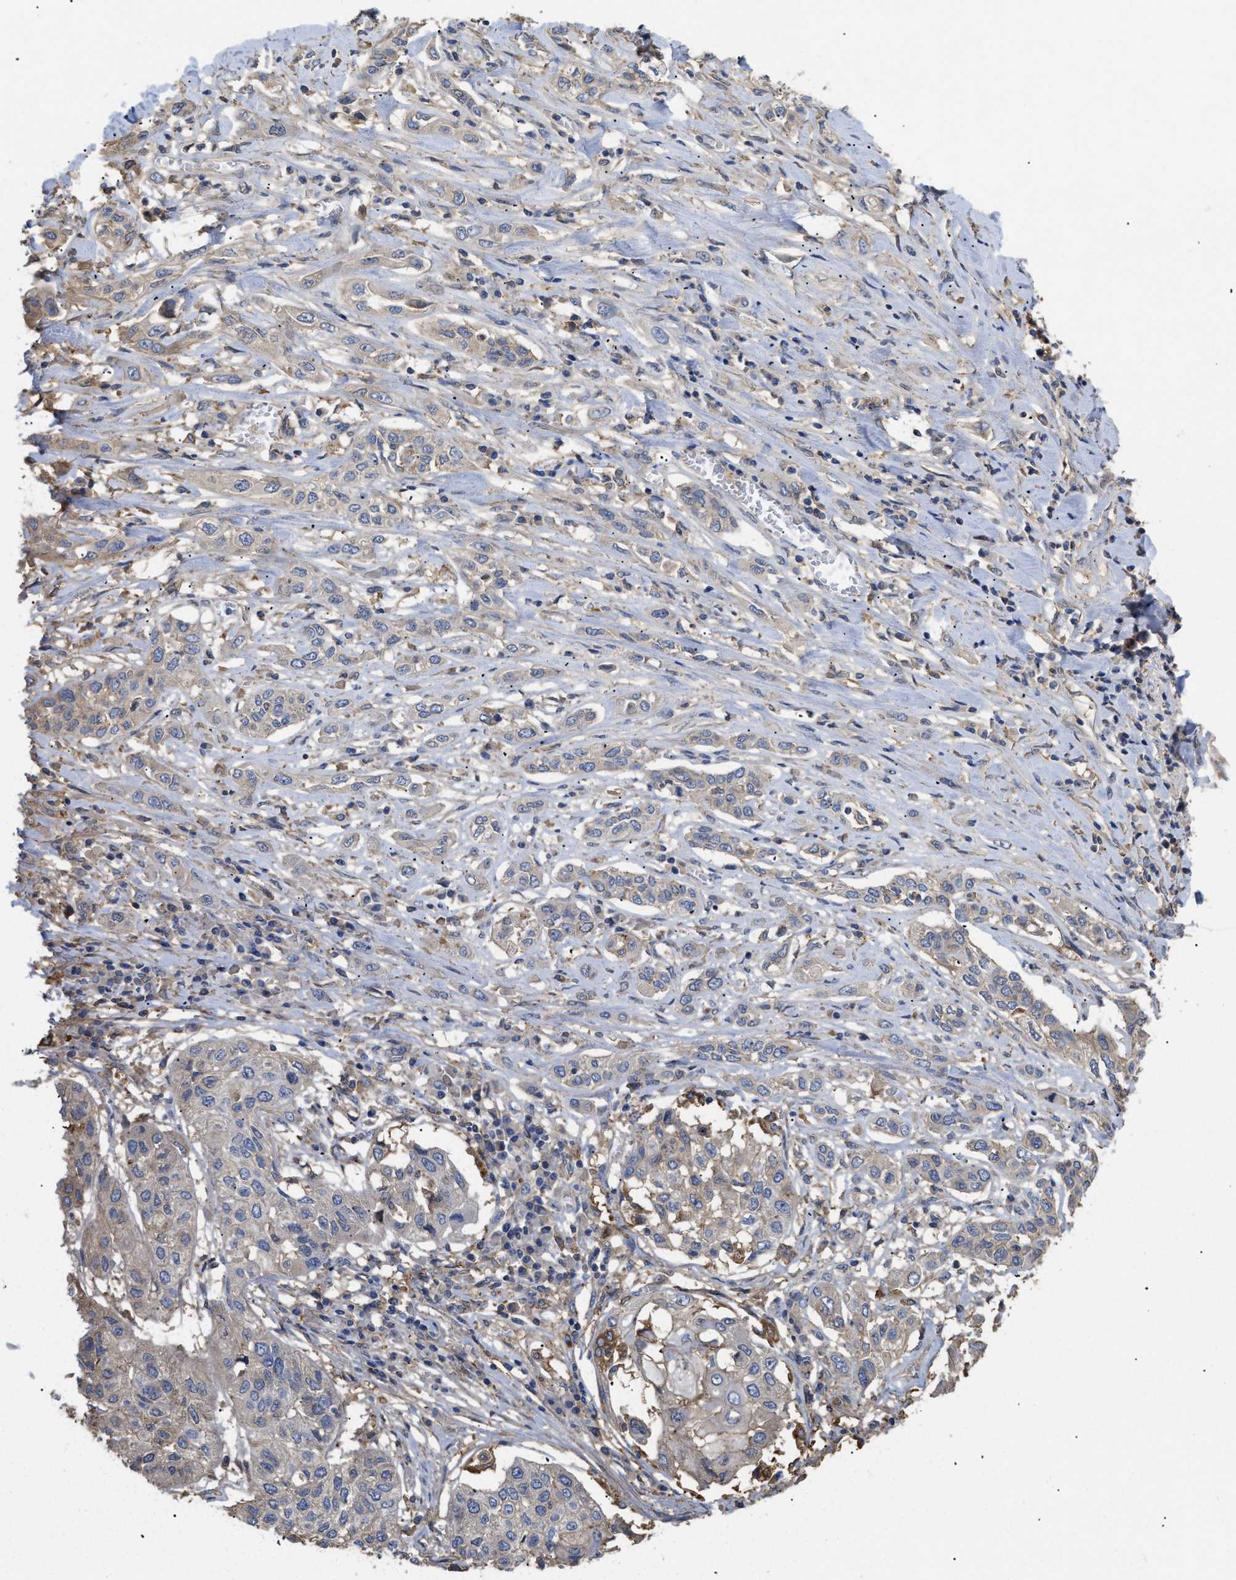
{"staining": {"intensity": "weak", "quantity": "<25%", "location": "cytoplasmic/membranous"}, "tissue": "lung cancer", "cell_type": "Tumor cells", "image_type": "cancer", "snomed": [{"axis": "morphology", "description": "Squamous cell carcinoma, NOS"}, {"axis": "topography", "description": "Lung"}], "caption": "DAB (3,3'-diaminobenzidine) immunohistochemical staining of squamous cell carcinoma (lung) demonstrates no significant staining in tumor cells.", "gene": "ANXA4", "patient": {"sex": "male", "age": 71}}